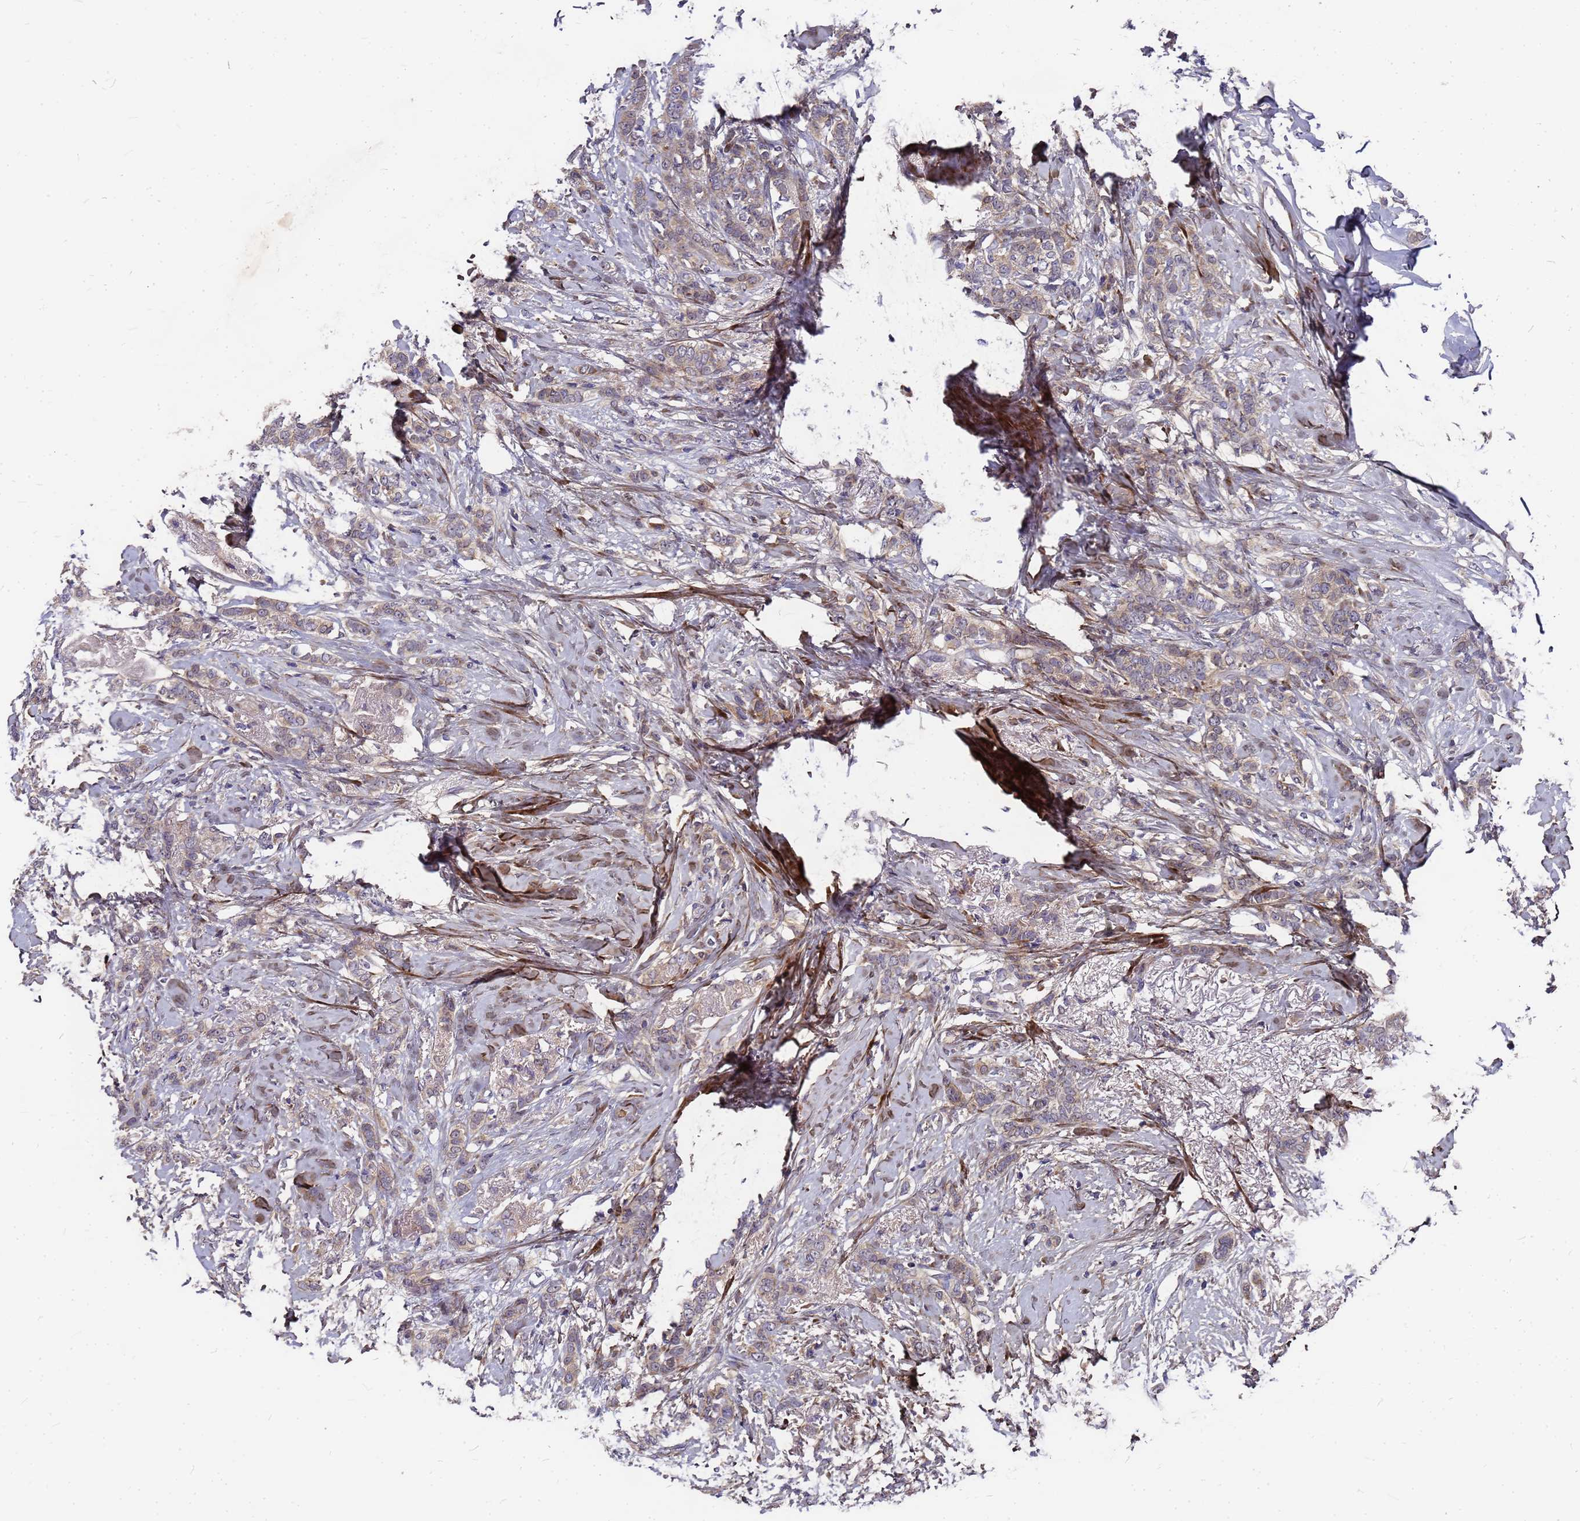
{"staining": {"intensity": "weak", "quantity": ">75%", "location": "cytoplasmic/membranous"}, "tissue": "breast cancer", "cell_type": "Tumor cells", "image_type": "cancer", "snomed": [{"axis": "morphology", "description": "Duct carcinoma"}, {"axis": "topography", "description": "Breast"}], "caption": "DAB (3,3'-diaminobenzidine) immunohistochemical staining of human breast cancer displays weak cytoplasmic/membranous protein positivity in approximately >75% of tumor cells. (brown staining indicates protein expression, while blue staining denotes nuclei).", "gene": "ZNF717", "patient": {"sex": "female", "age": 72}}